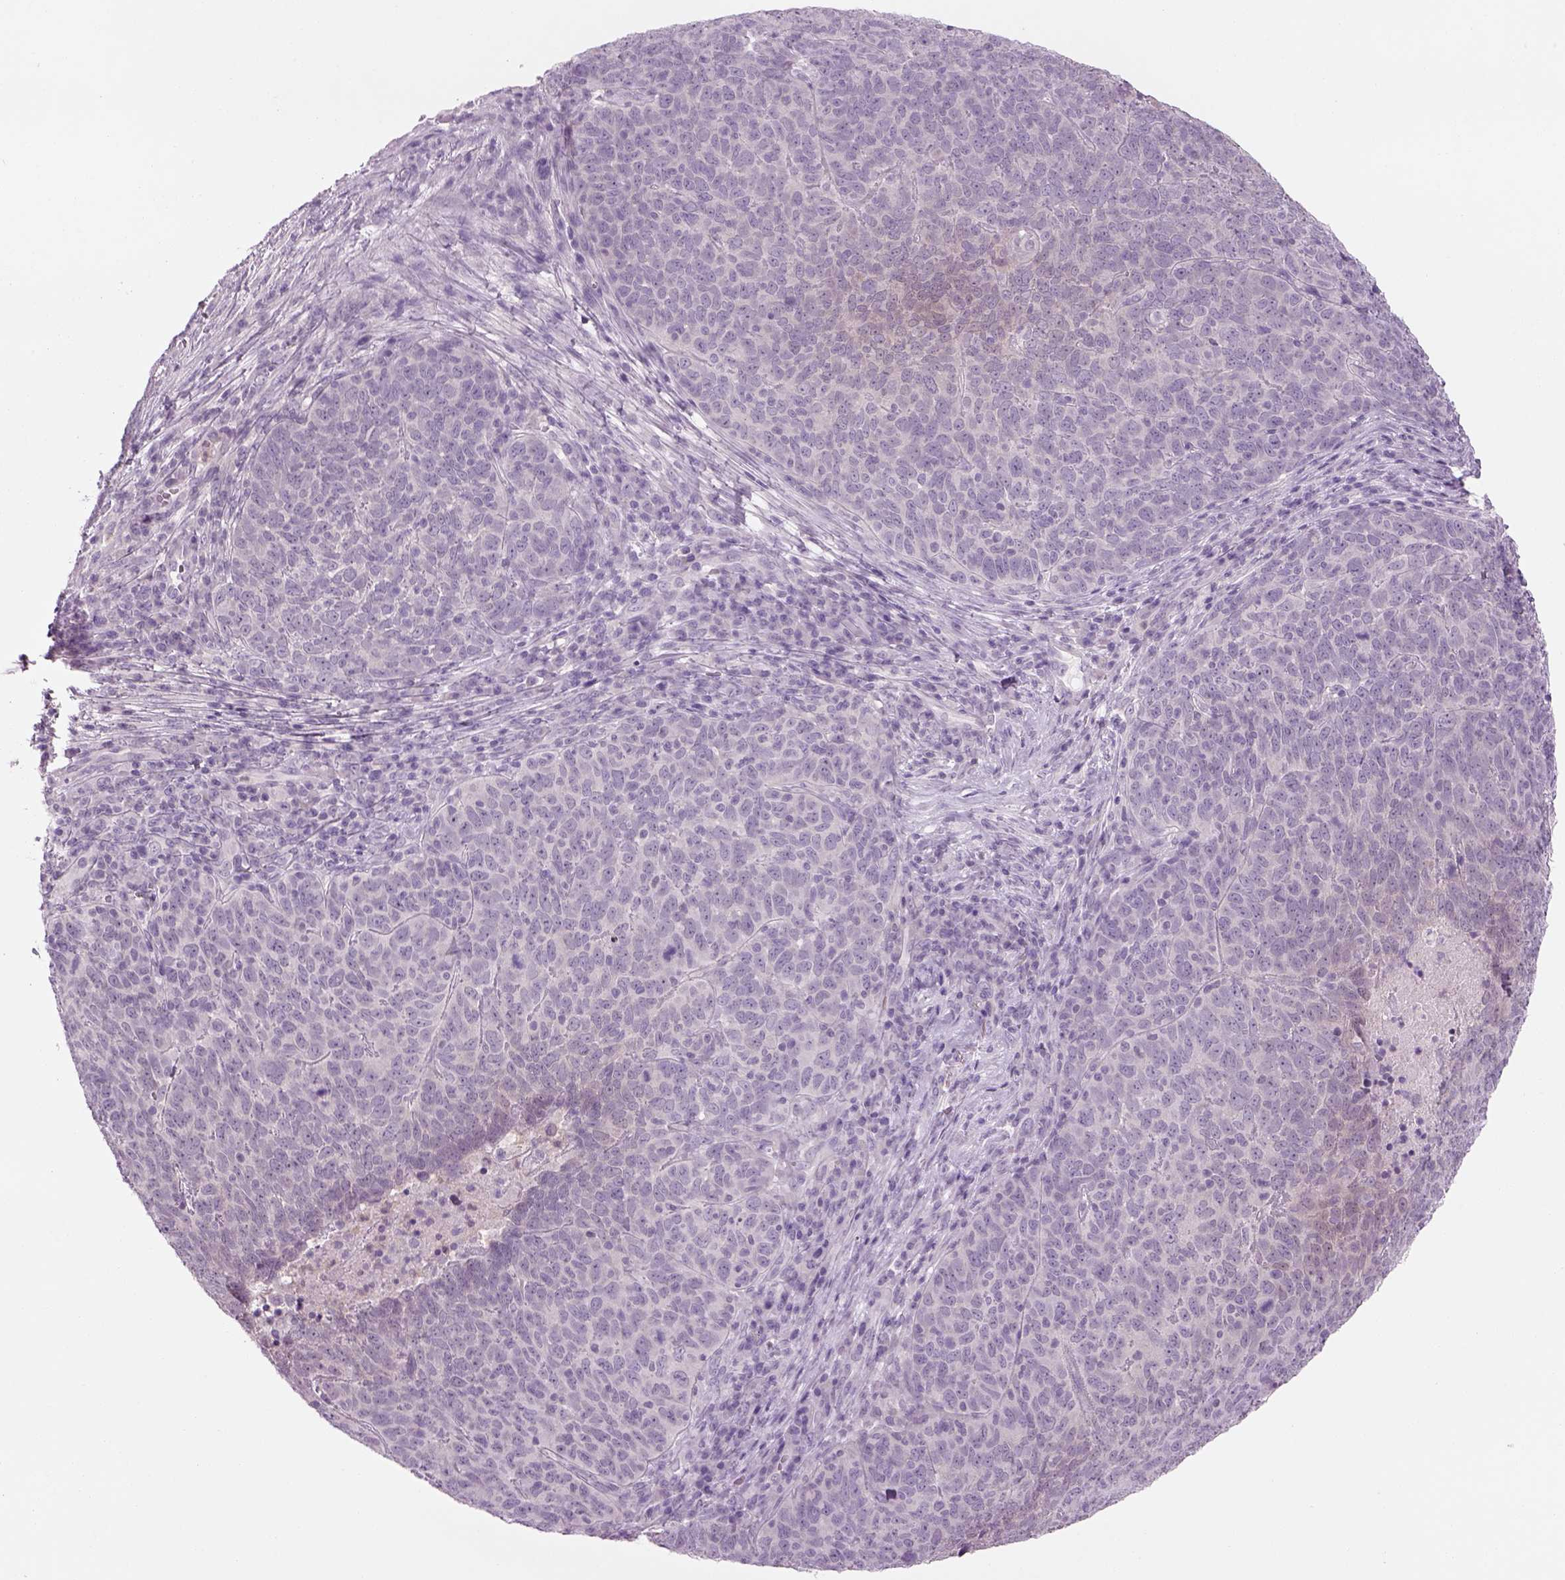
{"staining": {"intensity": "negative", "quantity": "none", "location": "none"}, "tissue": "skin cancer", "cell_type": "Tumor cells", "image_type": "cancer", "snomed": [{"axis": "morphology", "description": "Squamous cell carcinoma, NOS"}, {"axis": "topography", "description": "Skin"}, {"axis": "topography", "description": "Anal"}], "caption": "DAB (3,3'-diaminobenzidine) immunohistochemical staining of human squamous cell carcinoma (skin) displays no significant expression in tumor cells.", "gene": "MDH1B", "patient": {"sex": "female", "age": 51}}